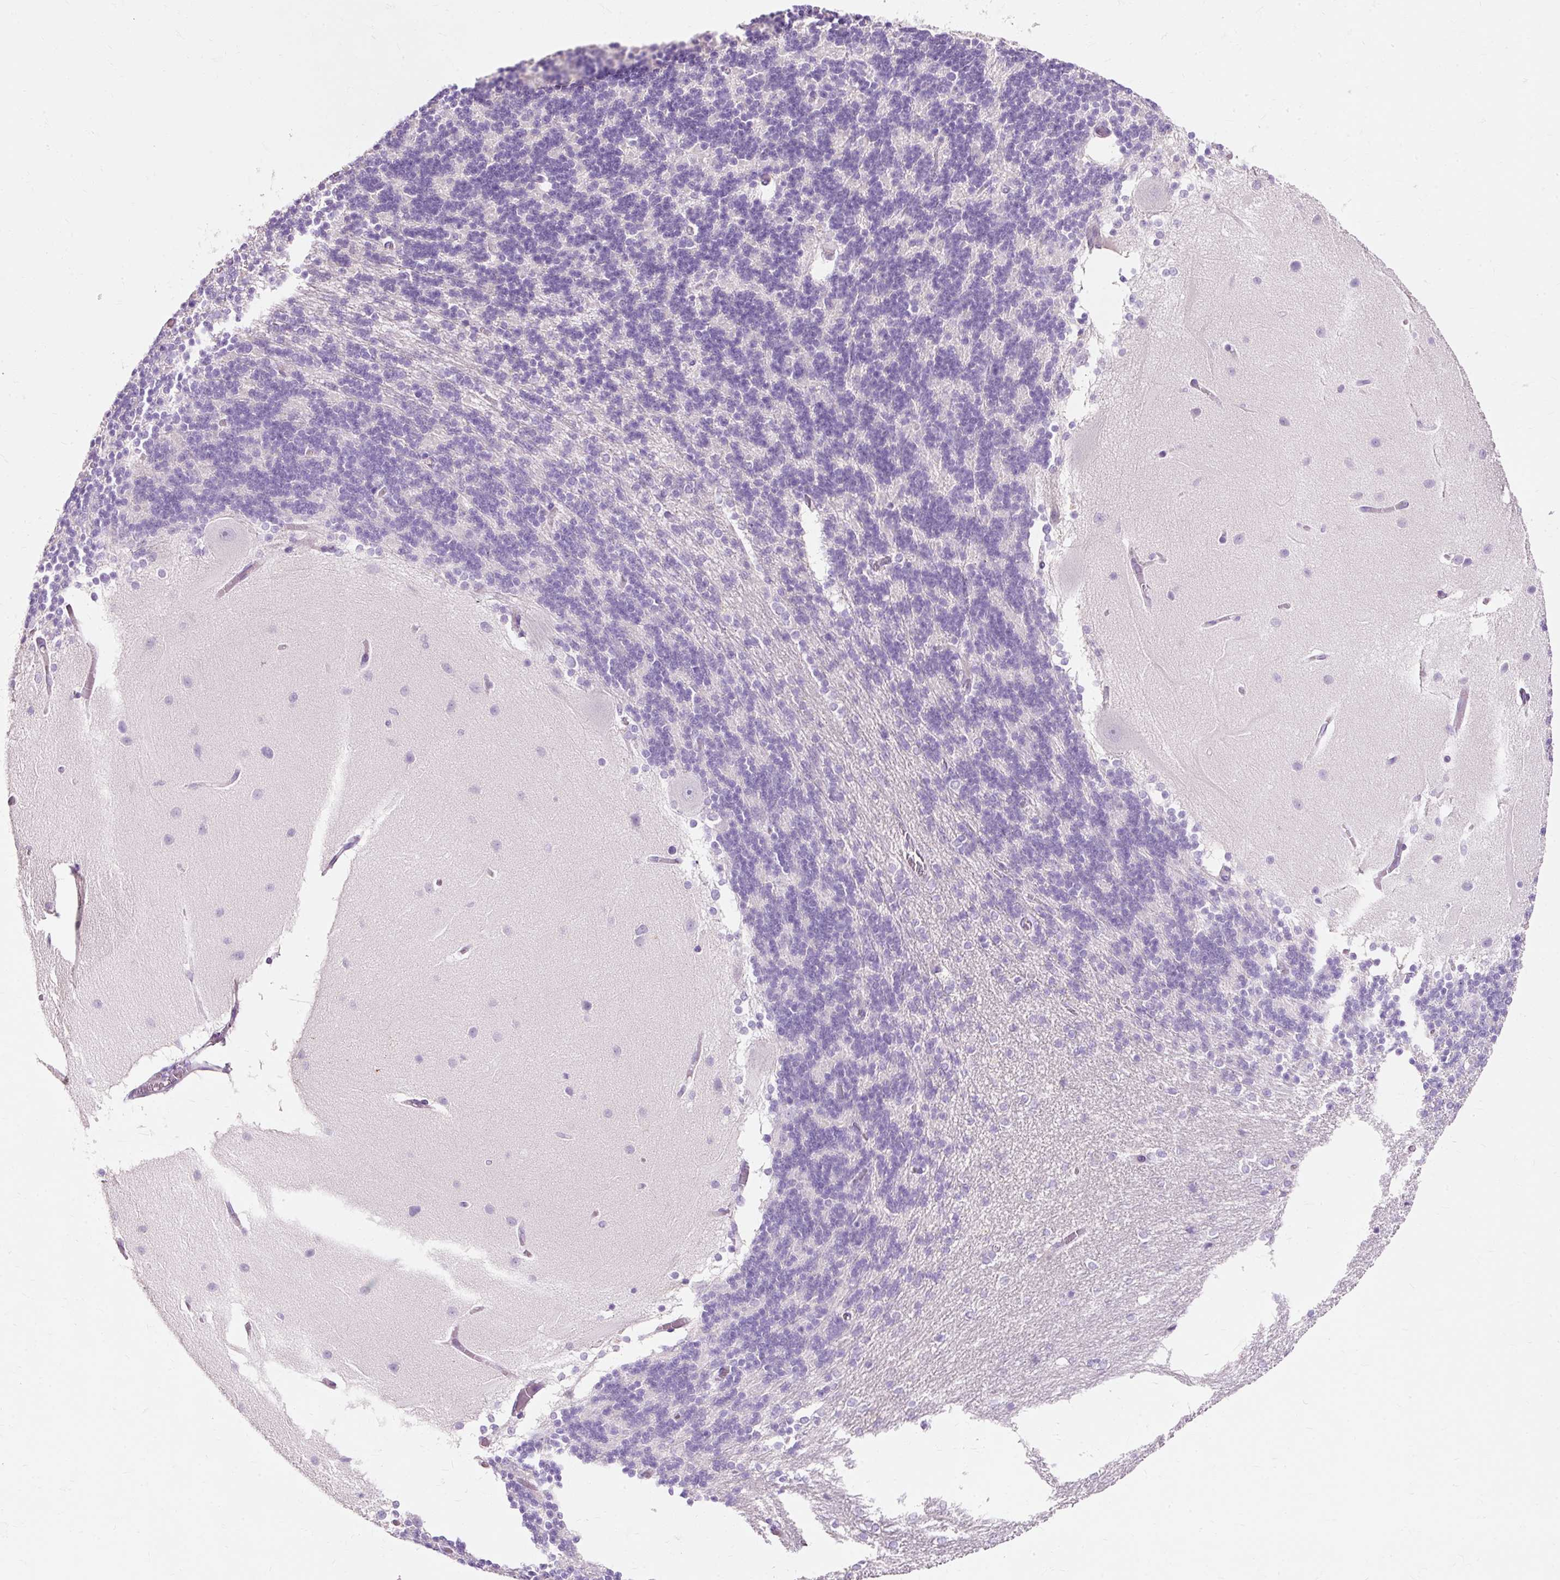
{"staining": {"intensity": "negative", "quantity": "none", "location": "none"}, "tissue": "cerebellum", "cell_type": "Cells in granular layer", "image_type": "normal", "snomed": [{"axis": "morphology", "description": "Normal tissue, NOS"}, {"axis": "topography", "description": "Cerebellum"}], "caption": "Cerebellum stained for a protein using immunohistochemistry reveals no positivity cells in granular layer.", "gene": "CLDN25", "patient": {"sex": "female", "age": 54}}